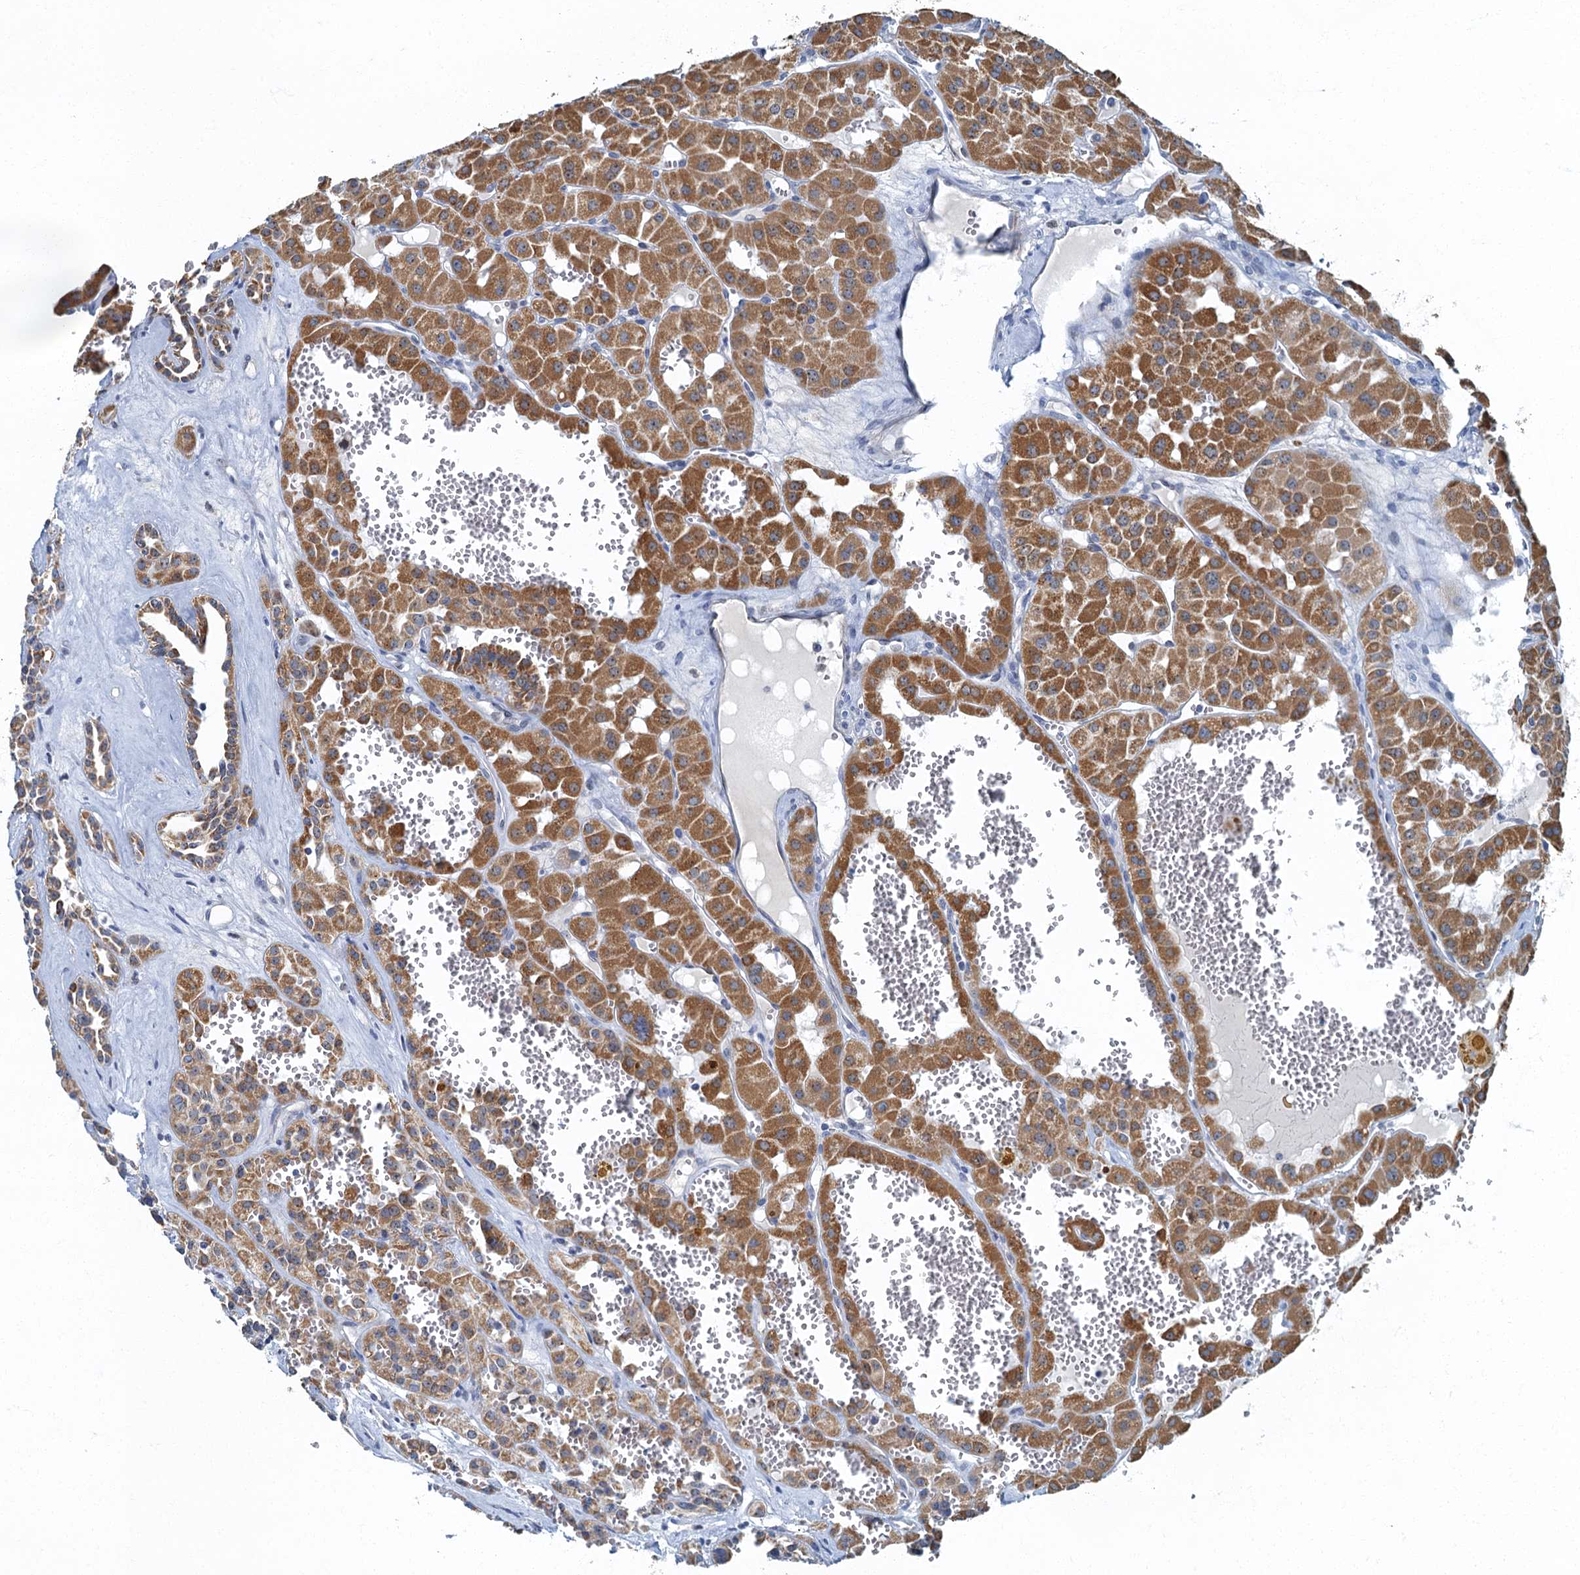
{"staining": {"intensity": "moderate", "quantity": ">75%", "location": "cytoplasmic/membranous"}, "tissue": "renal cancer", "cell_type": "Tumor cells", "image_type": "cancer", "snomed": [{"axis": "morphology", "description": "Carcinoma, NOS"}, {"axis": "topography", "description": "Kidney"}], "caption": "Immunohistochemical staining of human renal cancer demonstrates medium levels of moderate cytoplasmic/membranous protein staining in about >75% of tumor cells. (Stains: DAB (3,3'-diaminobenzidine) in brown, nuclei in blue, Microscopy: brightfield microscopy at high magnification).", "gene": "RAD9B", "patient": {"sex": "female", "age": 75}}